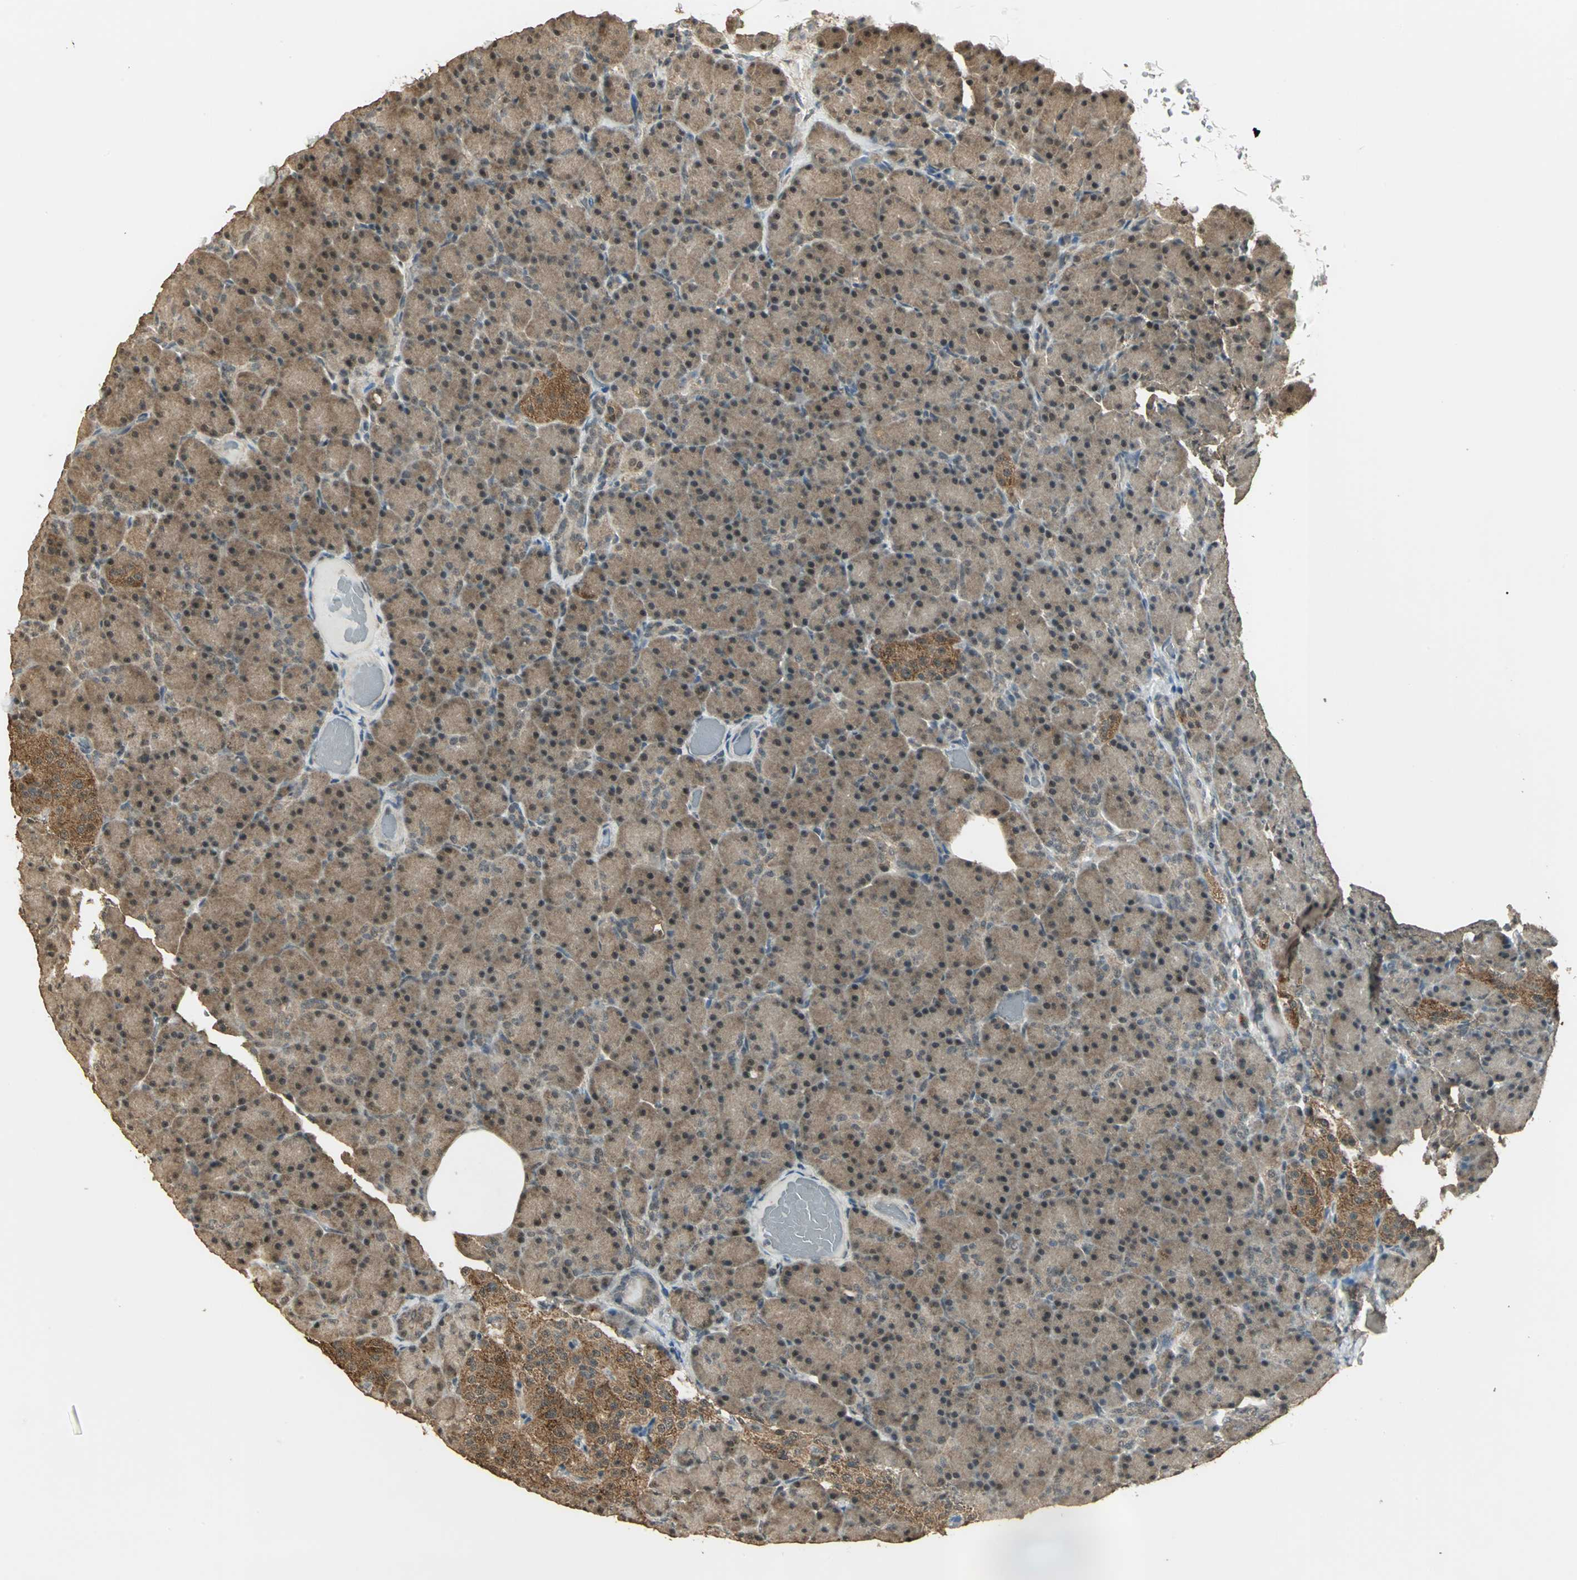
{"staining": {"intensity": "moderate", "quantity": ">75%", "location": "cytoplasmic/membranous"}, "tissue": "pancreas", "cell_type": "Exocrine glandular cells", "image_type": "normal", "snomed": [{"axis": "morphology", "description": "Normal tissue, NOS"}, {"axis": "topography", "description": "Pancreas"}], "caption": "Exocrine glandular cells exhibit moderate cytoplasmic/membranous staining in about >75% of cells in benign pancreas.", "gene": "UCHL5", "patient": {"sex": "female", "age": 43}}